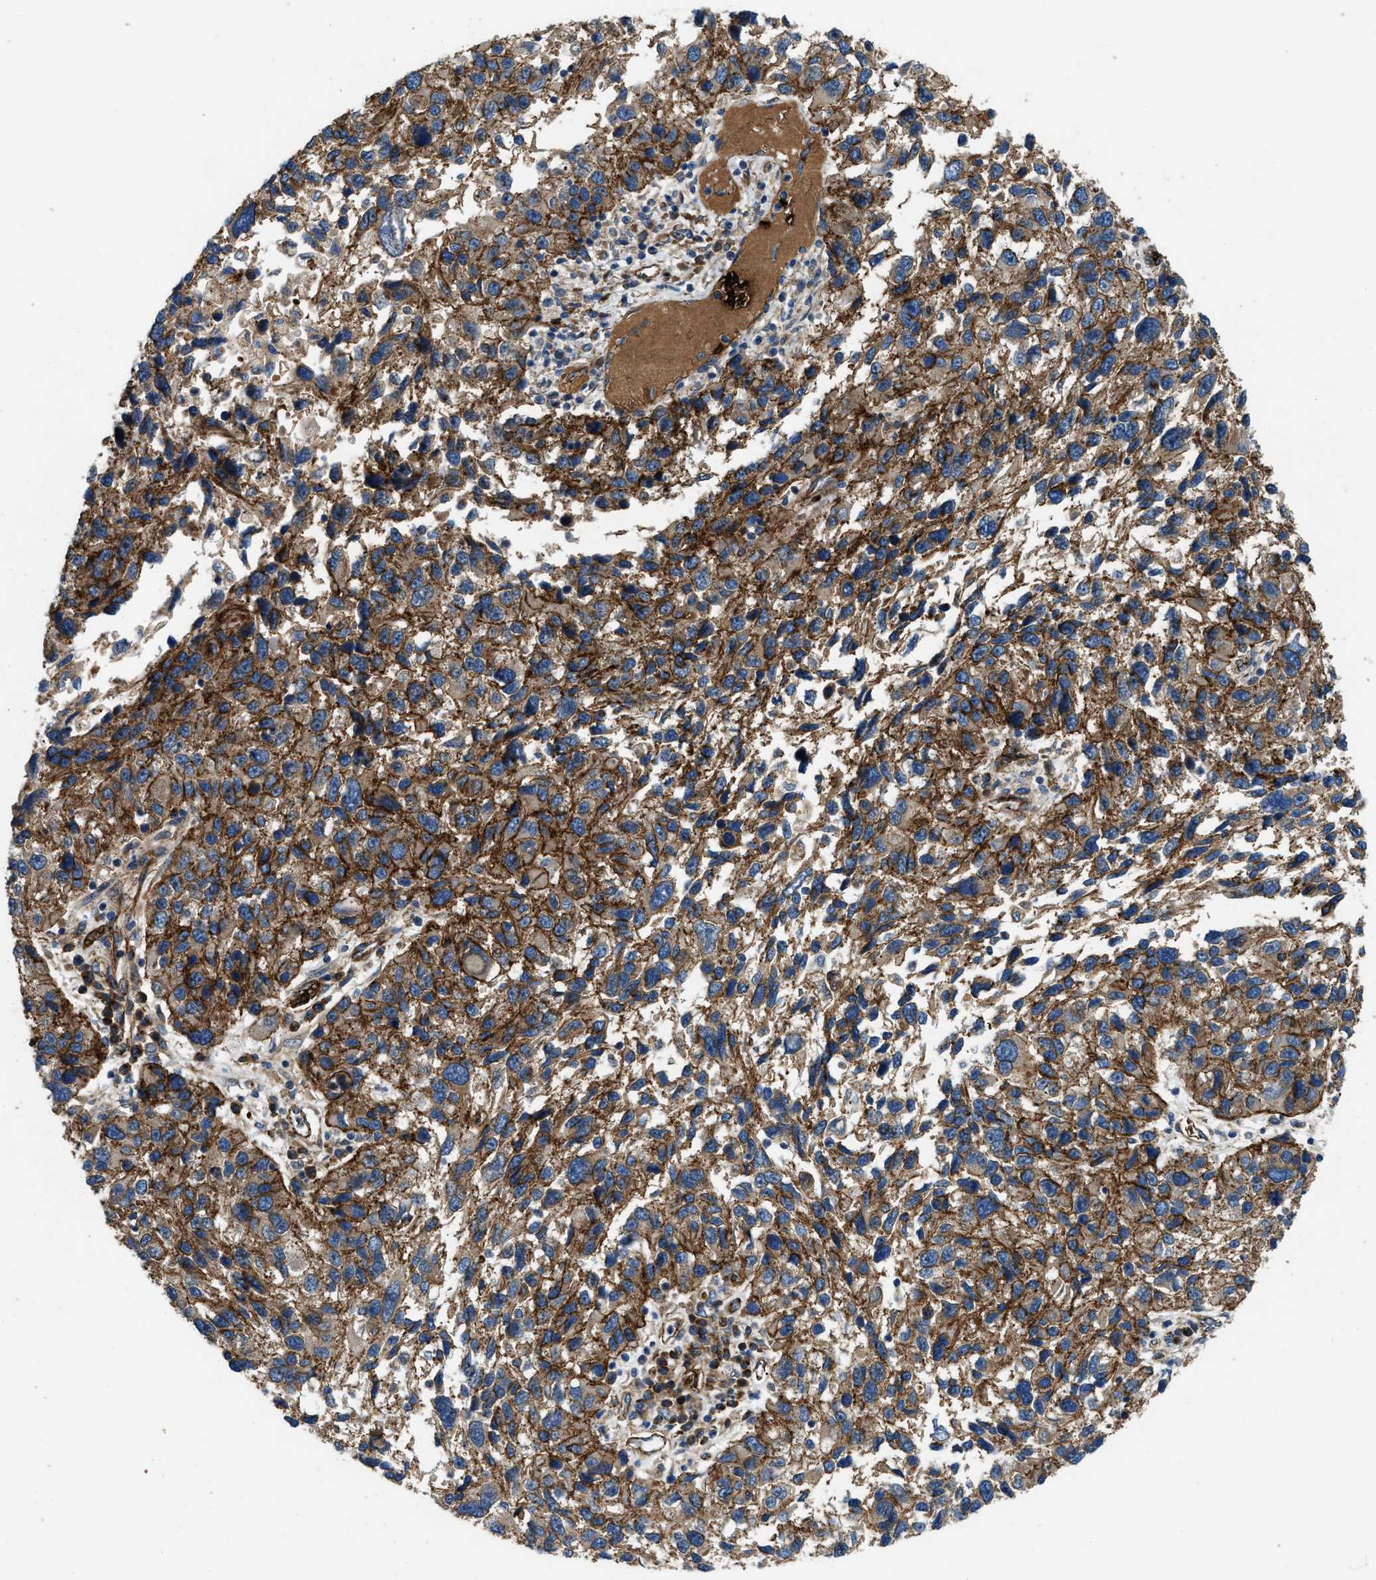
{"staining": {"intensity": "strong", "quantity": ">75%", "location": "cytoplasmic/membranous"}, "tissue": "melanoma", "cell_type": "Tumor cells", "image_type": "cancer", "snomed": [{"axis": "morphology", "description": "Malignant melanoma, NOS"}, {"axis": "topography", "description": "Skin"}], "caption": "Approximately >75% of tumor cells in melanoma display strong cytoplasmic/membranous protein expression as visualized by brown immunohistochemical staining.", "gene": "ERC1", "patient": {"sex": "male", "age": 53}}